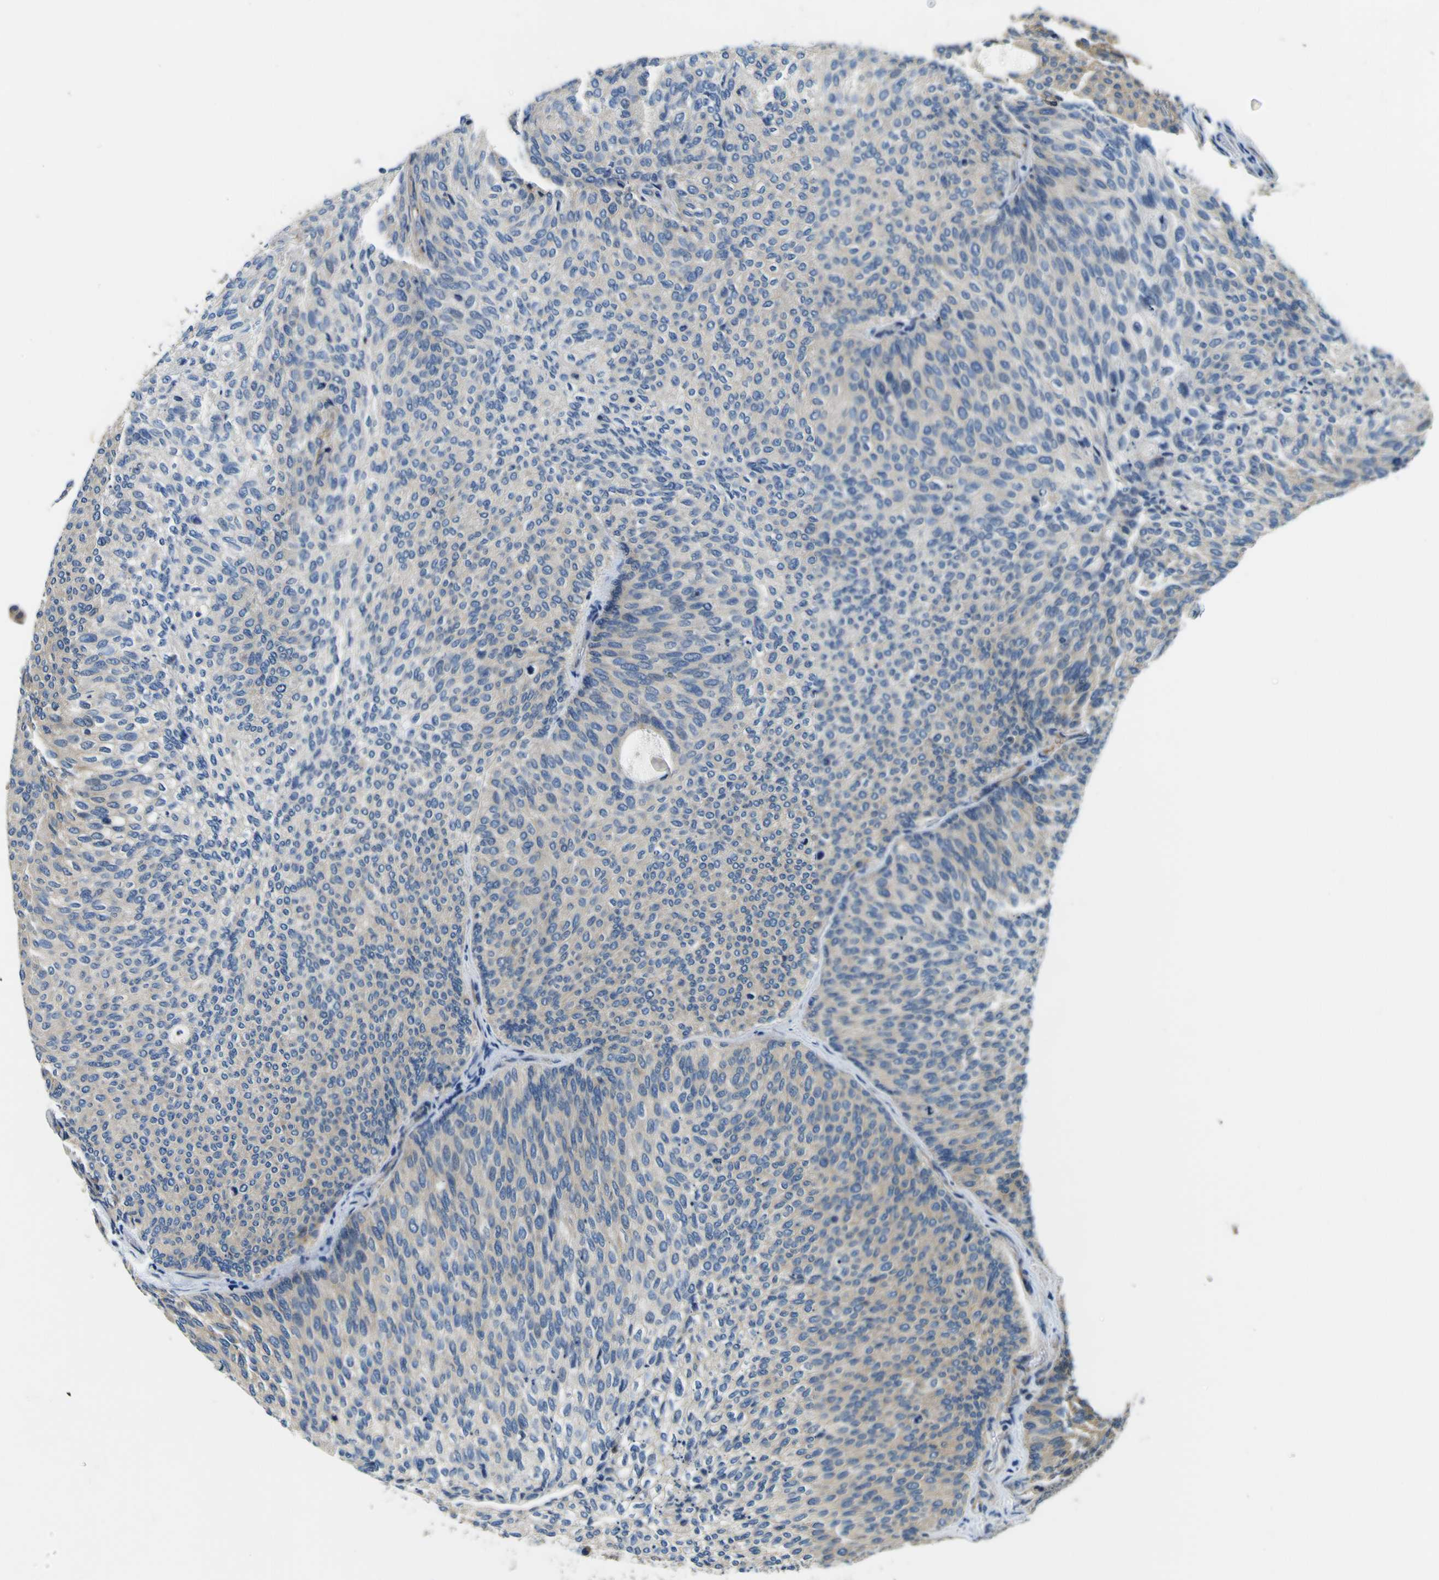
{"staining": {"intensity": "weak", "quantity": ">75%", "location": "cytoplasmic/membranous"}, "tissue": "urothelial cancer", "cell_type": "Tumor cells", "image_type": "cancer", "snomed": [{"axis": "morphology", "description": "Urothelial carcinoma, Low grade"}, {"axis": "topography", "description": "Urinary bladder"}], "caption": "Immunohistochemistry photomicrograph of neoplastic tissue: low-grade urothelial carcinoma stained using IHC demonstrates low levels of weak protein expression localized specifically in the cytoplasmic/membranous of tumor cells, appearing as a cytoplasmic/membranous brown color.", "gene": "CLSTN1", "patient": {"sex": "female", "age": 79}}